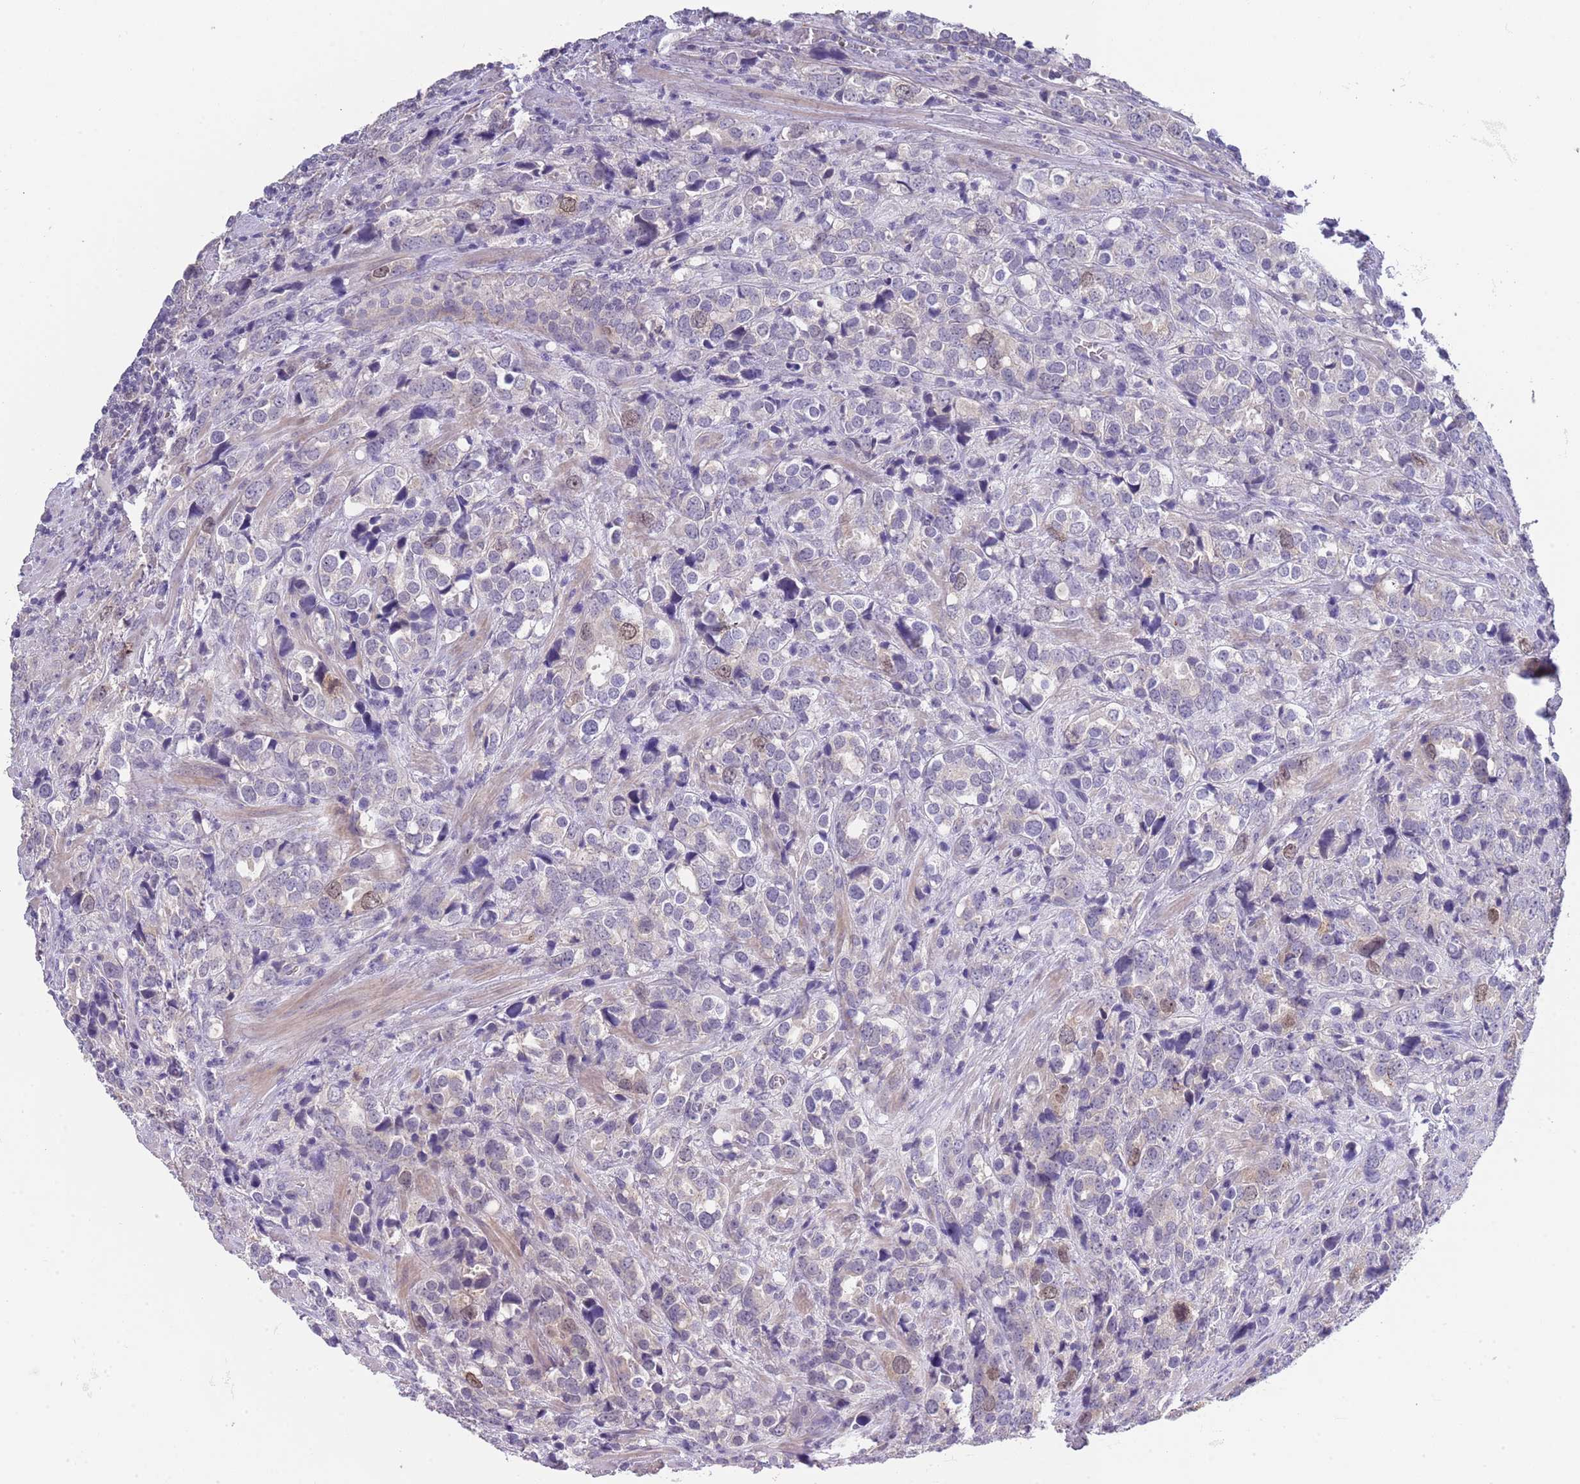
{"staining": {"intensity": "weak", "quantity": "<25%", "location": "nuclear"}, "tissue": "prostate cancer", "cell_type": "Tumor cells", "image_type": "cancer", "snomed": [{"axis": "morphology", "description": "Adenocarcinoma, High grade"}, {"axis": "topography", "description": "Prostate"}], "caption": "A micrograph of adenocarcinoma (high-grade) (prostate) stained for a protein displays no brown staining in tumor cells. The staining is performed using DAB (3,3'-diaminobenzidine) brown chromogen with nuclei counter-stained in using hematoxylin.", "gene": "PIMREG", "patient": {"sex": "male", "age": 71}}